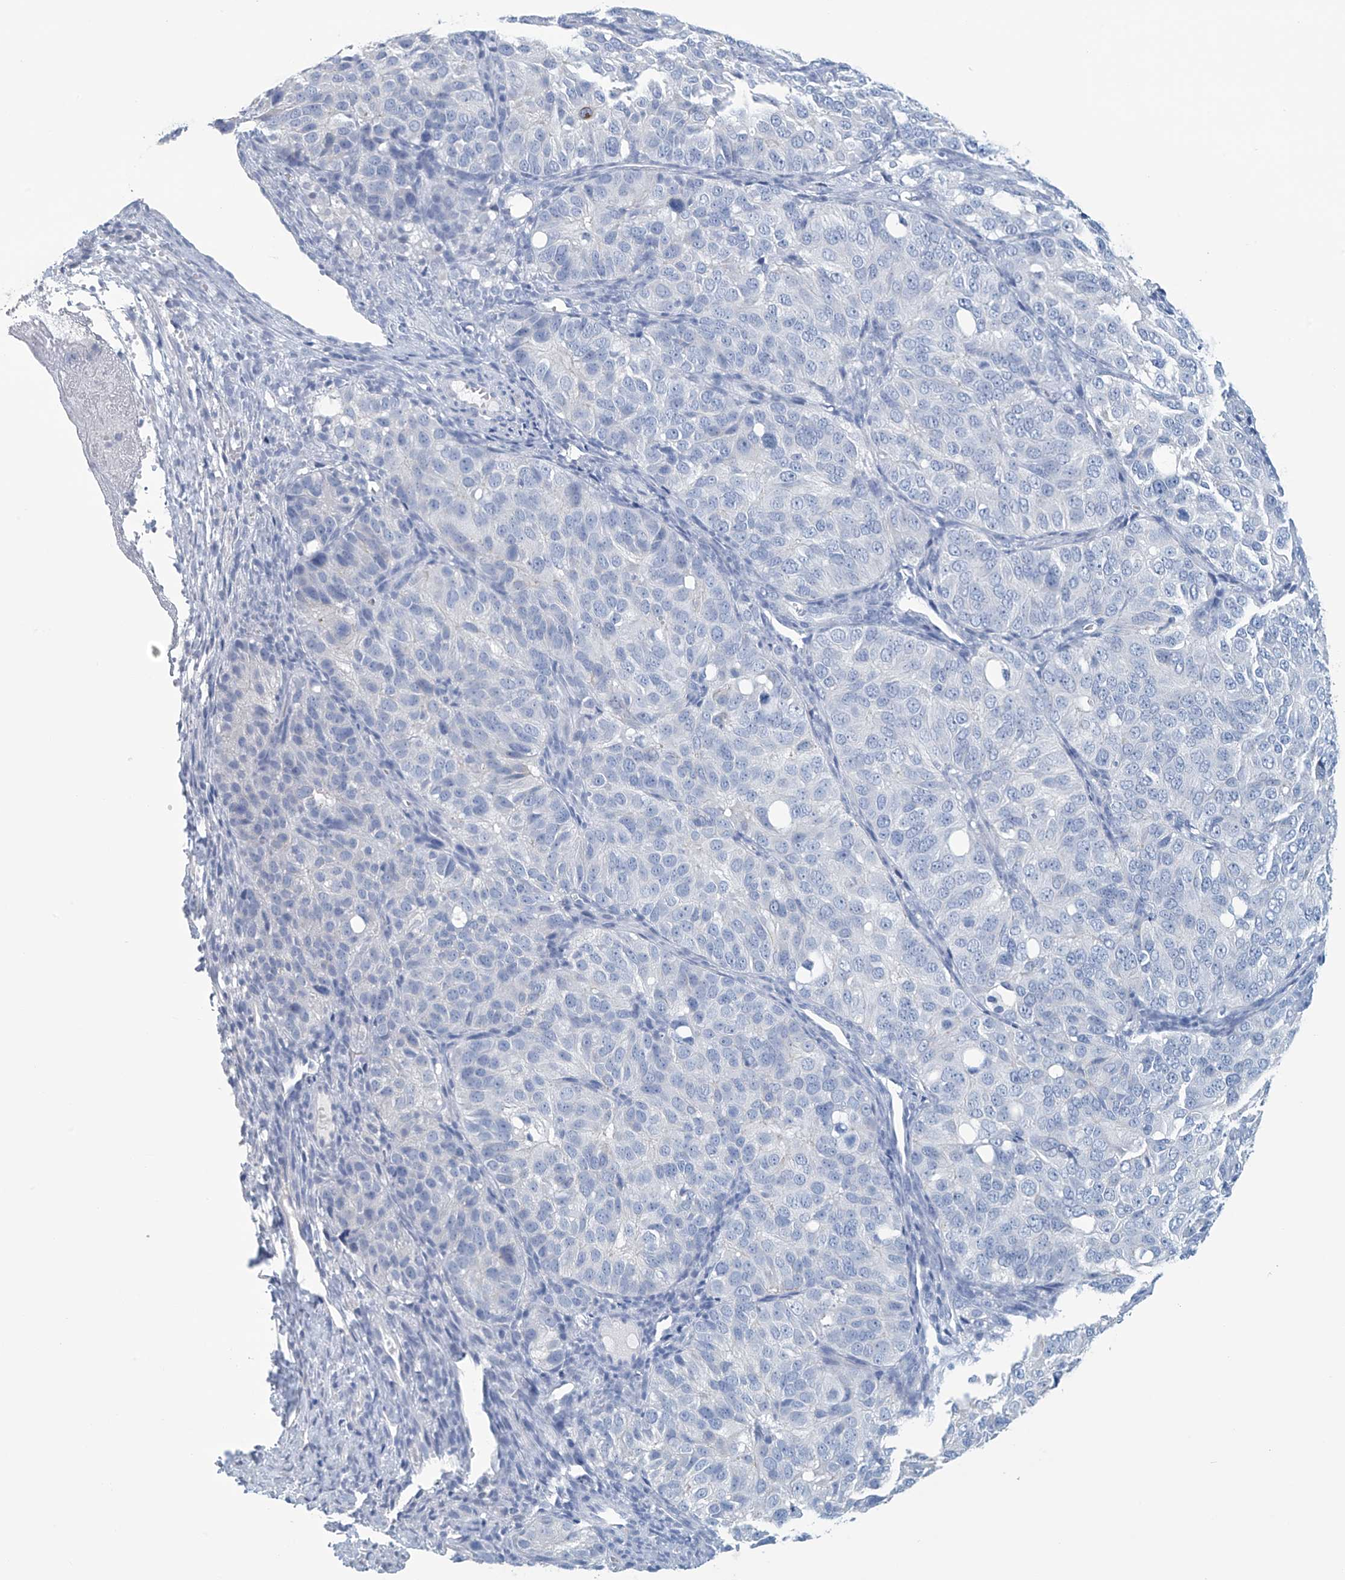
{"staining": {"intensity": "negative", "quantity": "none", "location": "none"}, "tissue": "ovarian cancer", "cell_type": "Tumor cells", "image_type": "cancer", "snomed": [{"axis": "morphology", "description": "Carcinoma, endometroid"}, {"axis": "topography", "description": "Ovary"}], "caption": "The image displays no significant positivity in tumor cells of ovarian cancer (endometroid carcinoma). The staining was performed using DAB (3,3'-diaminobenzidine) to visualize the protein expression in brown, while the nuclei were stained in blue with hematoxylin (Magnification: 20x).", "gene": "DSP", "patient": {"sex": "female", "age": 51}}